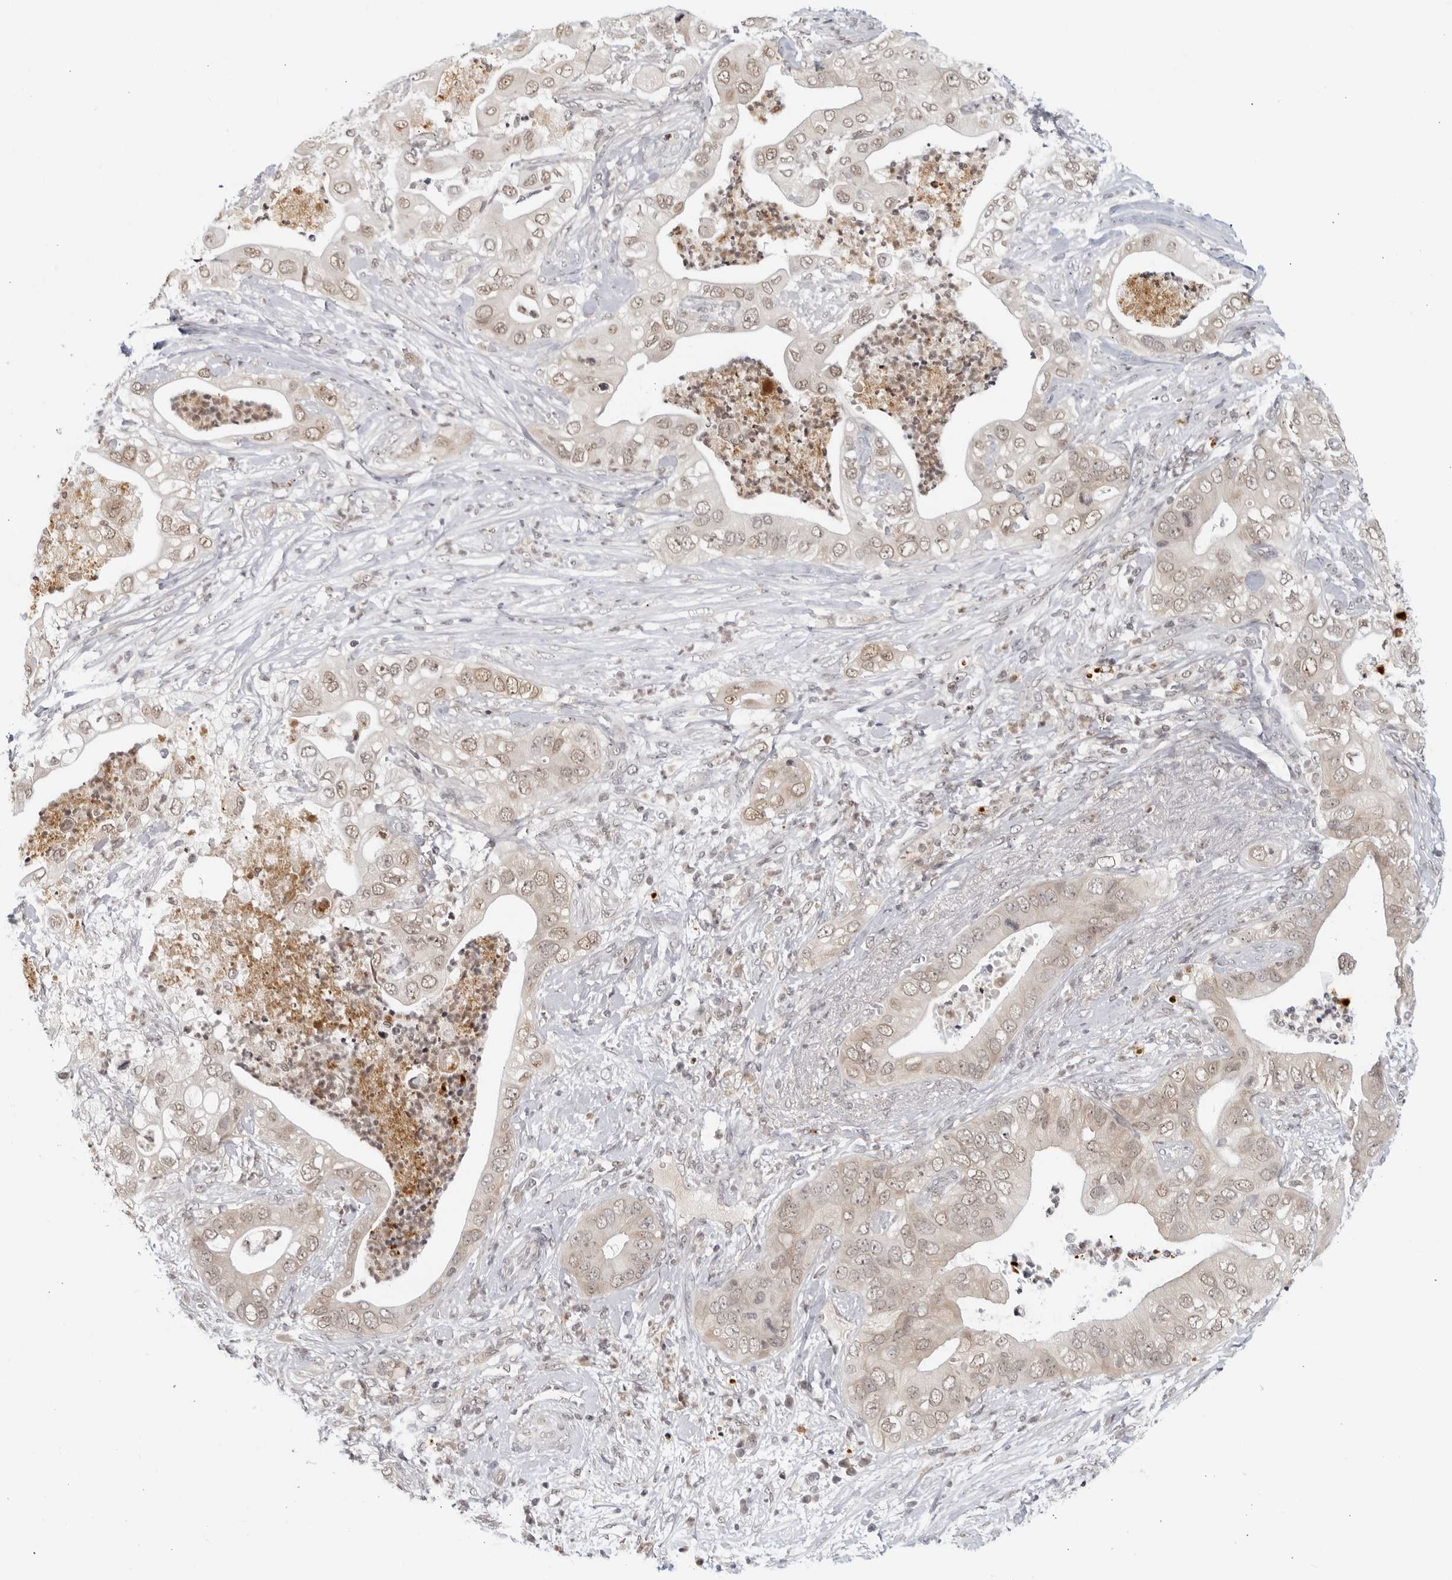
{"staining": {"intensity": "weak", "quantity": ">75%", "location": "nuclear"}, "tissue": "pancreatic cancer", "cell_type": "Tumor cells", "image_type": "cancer", "snomed": [{"axis": "morphology", "description": "Adenocarcinoma, NOS"}, {"axis": "topography", "description": "Pancreas"}], "caption": "Immunohistochemical staining of human pancreatic cancer (adenocarcinoma) reveals low levels of weak nuclear expression in about >75% of tumor cells. The protein of interest is stained brown, and the nuclei are stained in blue (DAB IHC with brightfield microscopy, high magnification).", "gene": "CC2D1B", "patient": {"sex": "female", "age": 78}}